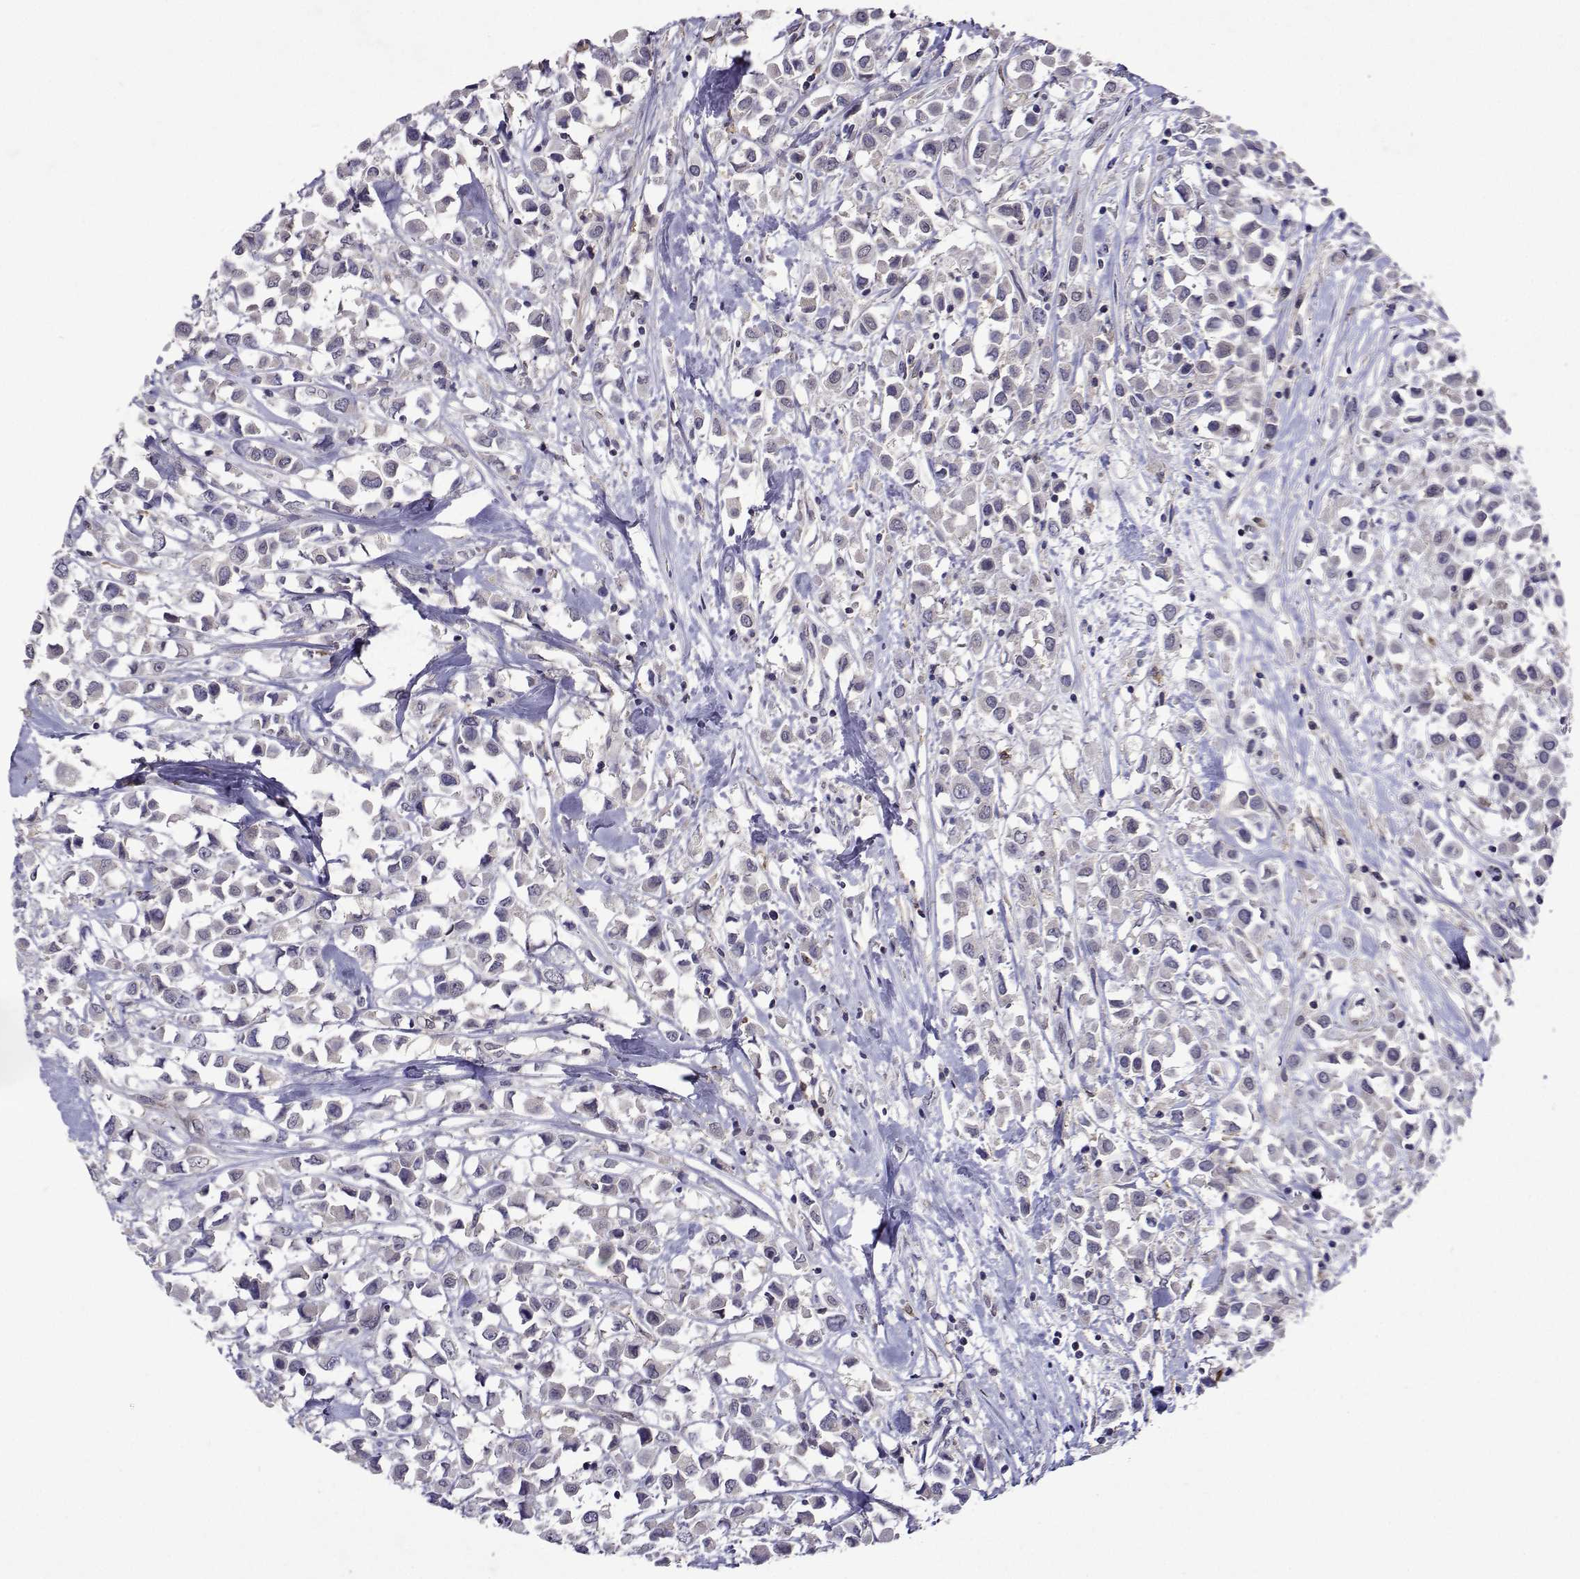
{"staining": {"intensity": "negative", "quantity": "none", "location": "none"}, "tissue": "breast cancer", "cell_type": "Tumor cells", "image_type": "cancer", "snomed": [{"axis": "morphology", "description": "Duct carcinoma"}, {"axis": "topography", "description": "Breast"}], "caption": "Immunohistochemistry of intraductal carcinoma (breast) reveals no staining in tumor cells. (DAB (3,3'-diaminobenzidine) immunohistochemistry with hematoxylin counter stain).", "gene": "APAF1", "patient": {"sex": "female", "age": 61}}